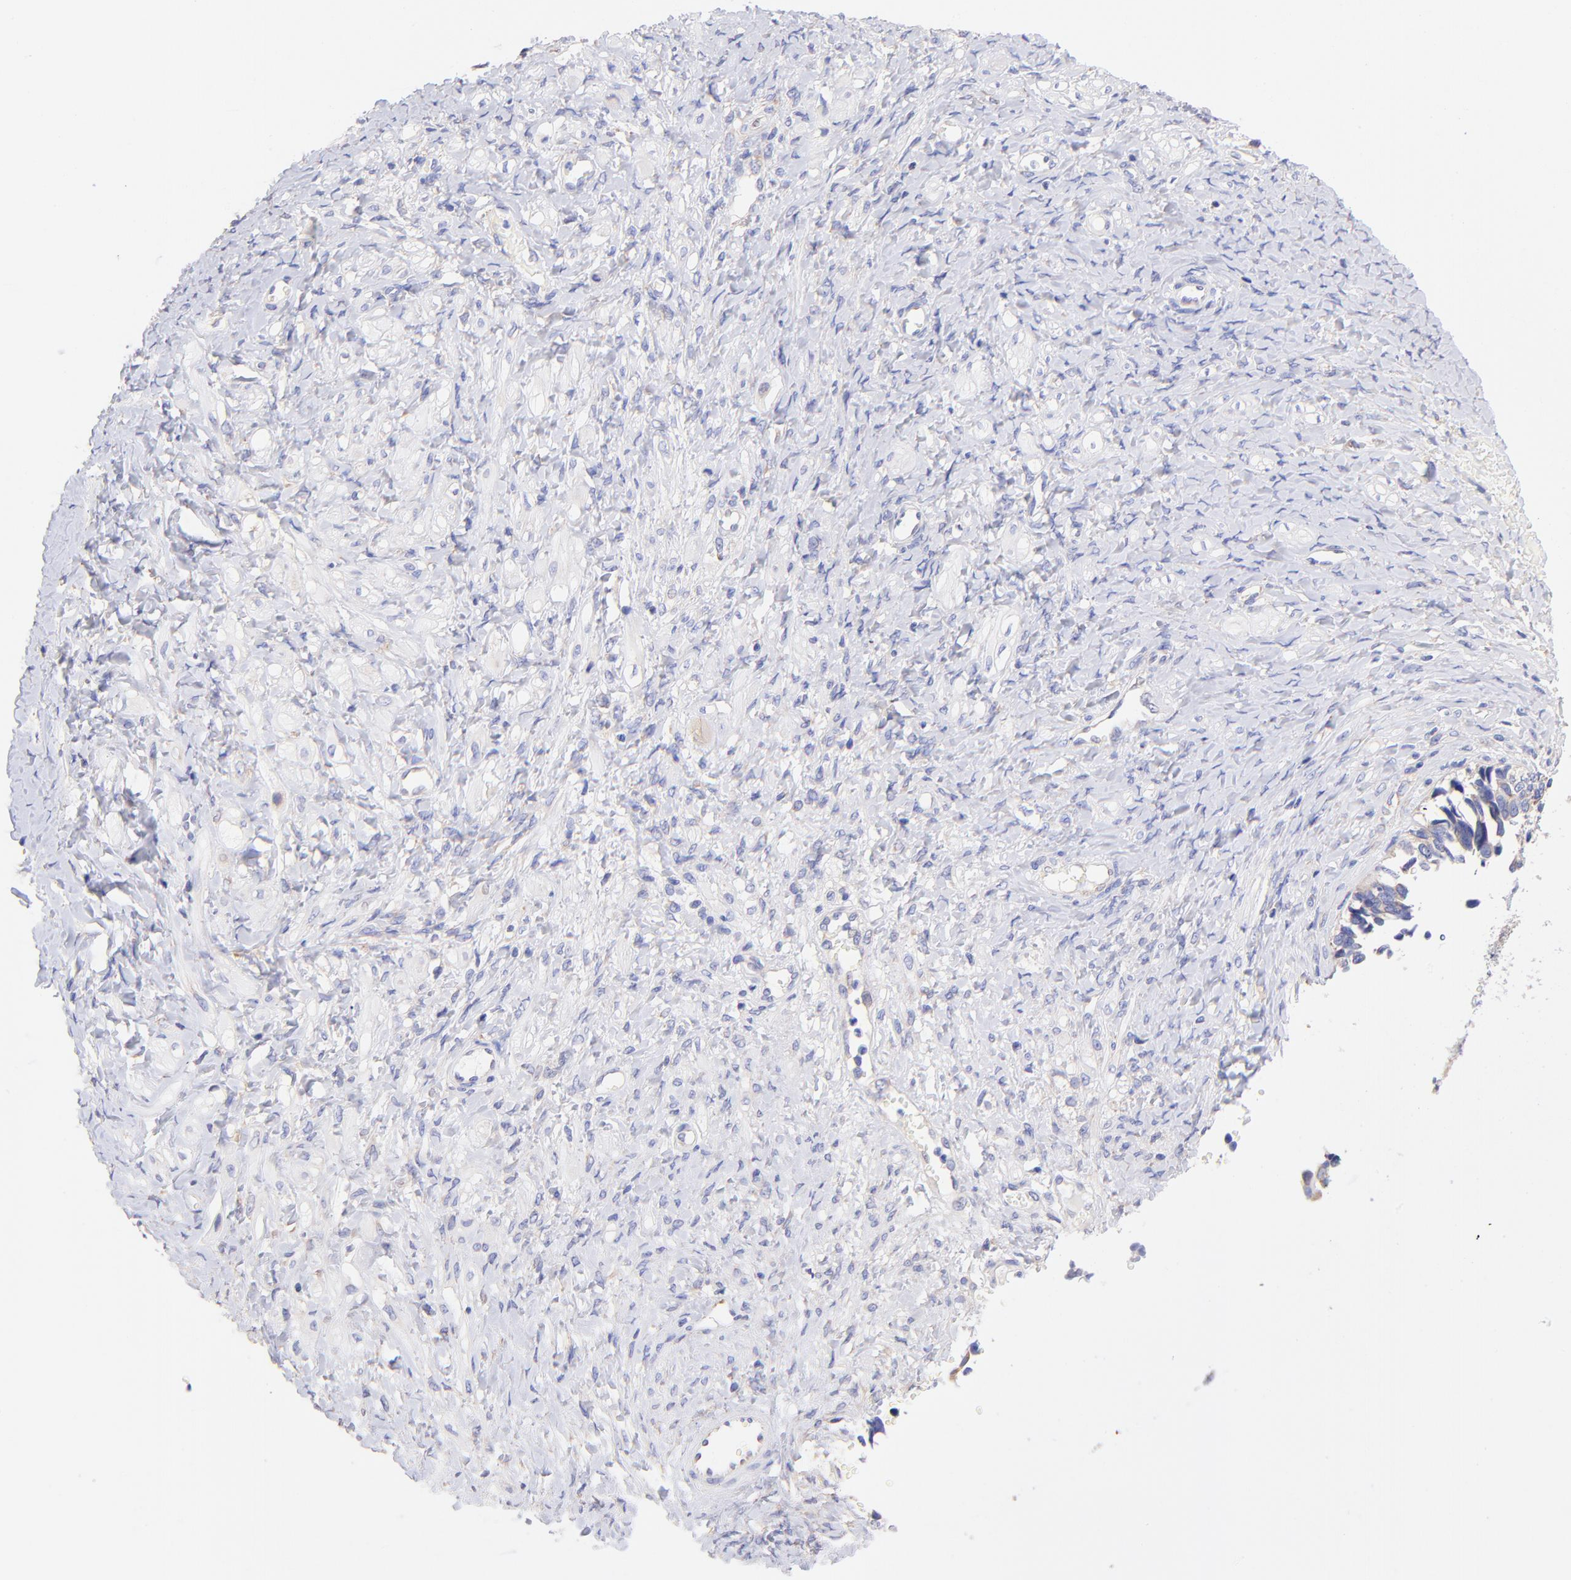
{"staining": {"intensity": "weak", "quantity": "25%-75%", "location": "cytoplasmic/membranous"}, "tissue": "ovarian cancer", "cell_type": "Tumor cells", "image_type": "cancer", "snomed": [{"axis": "morphology", "description": "Cystadenocarcinoma, serous, NOS"}, {"axis": "topography", "description": "Ovary"}], "caption": "Immunohistochemical staining of ovarian cancer (serous cystadenocarcinoma) reveals low levels of weak cytoplasmic/membranous protein staining in approximately 25%-75% of tumor cells.", "gene": "RPL30", "patient": {"sex": "female", "age": 77}}